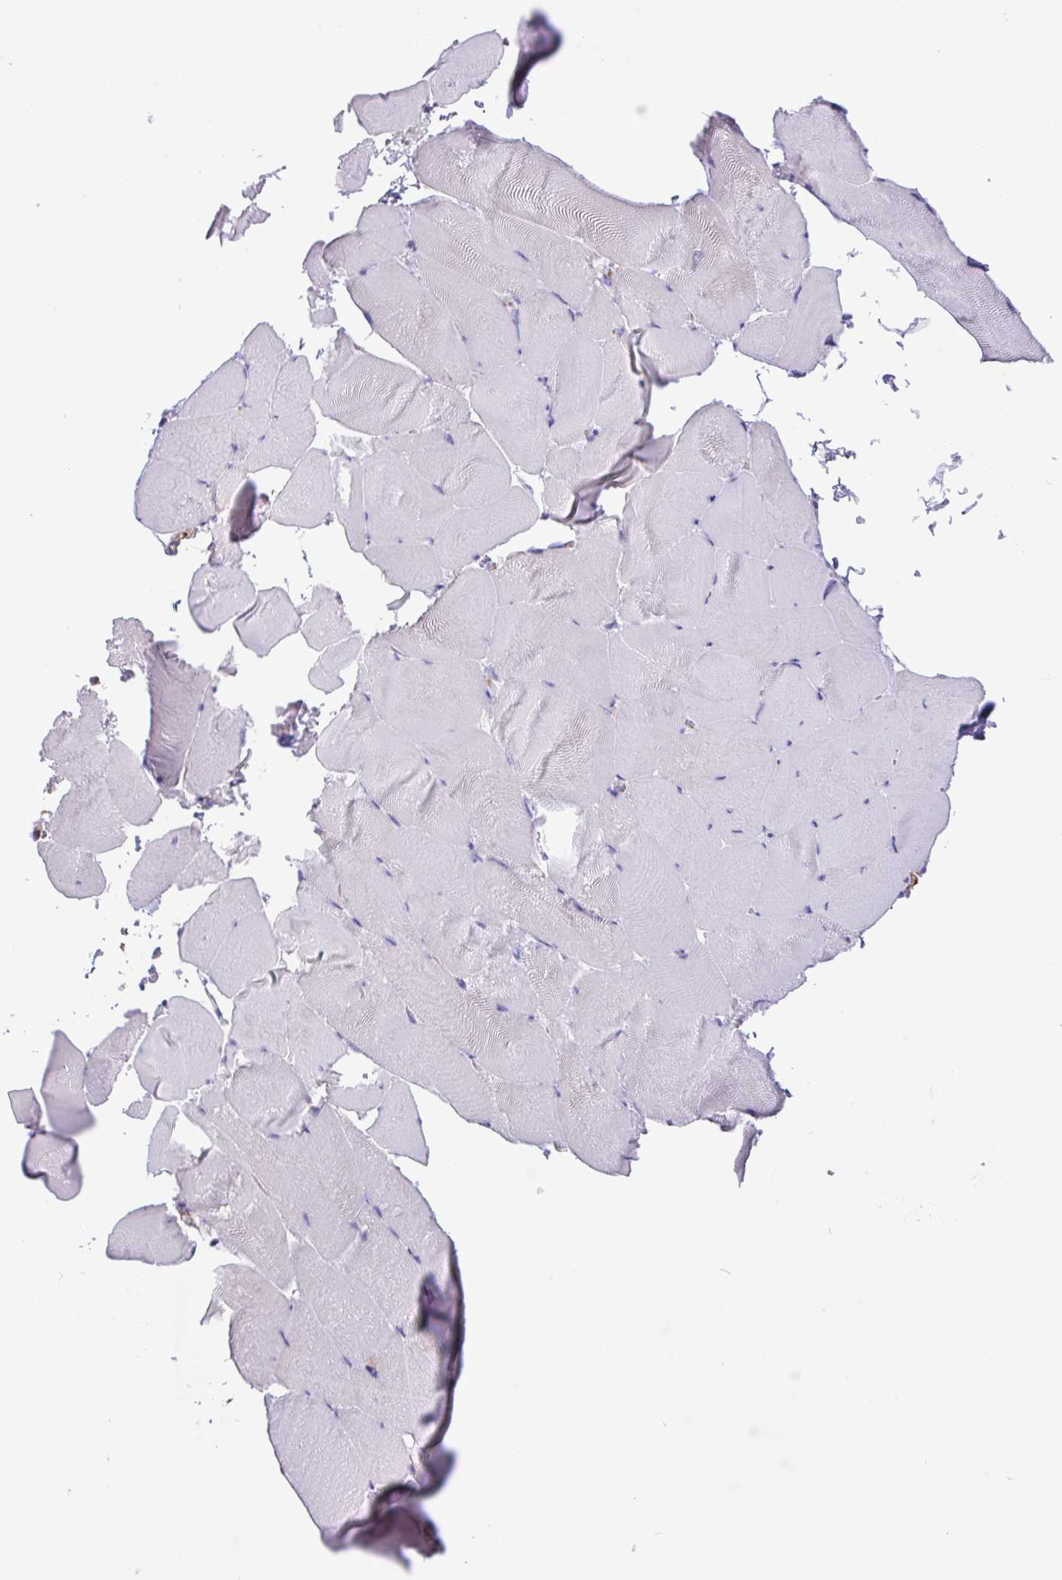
{"staining": {"intensity": "negative", "quantity": "none", "location": "none"}, "tissue": "skeletal muscle", "cell_type": "Myocytes", "image_type": "normal", "snomed": [{"axis": "morphology", "description": "Normal tissue, NOS"}, {"axis": "topography", "description": "Skeletal muscle"}], "caption": "IHC histopathology image of benign skeletal muscle: human skeletal muscle stained with DAB (3,3'-diaminobenzidine) displays no significant protein staining in myocytes.", "gene": "PPP1R18", "patient": {"sex": "female", "age": 64}}